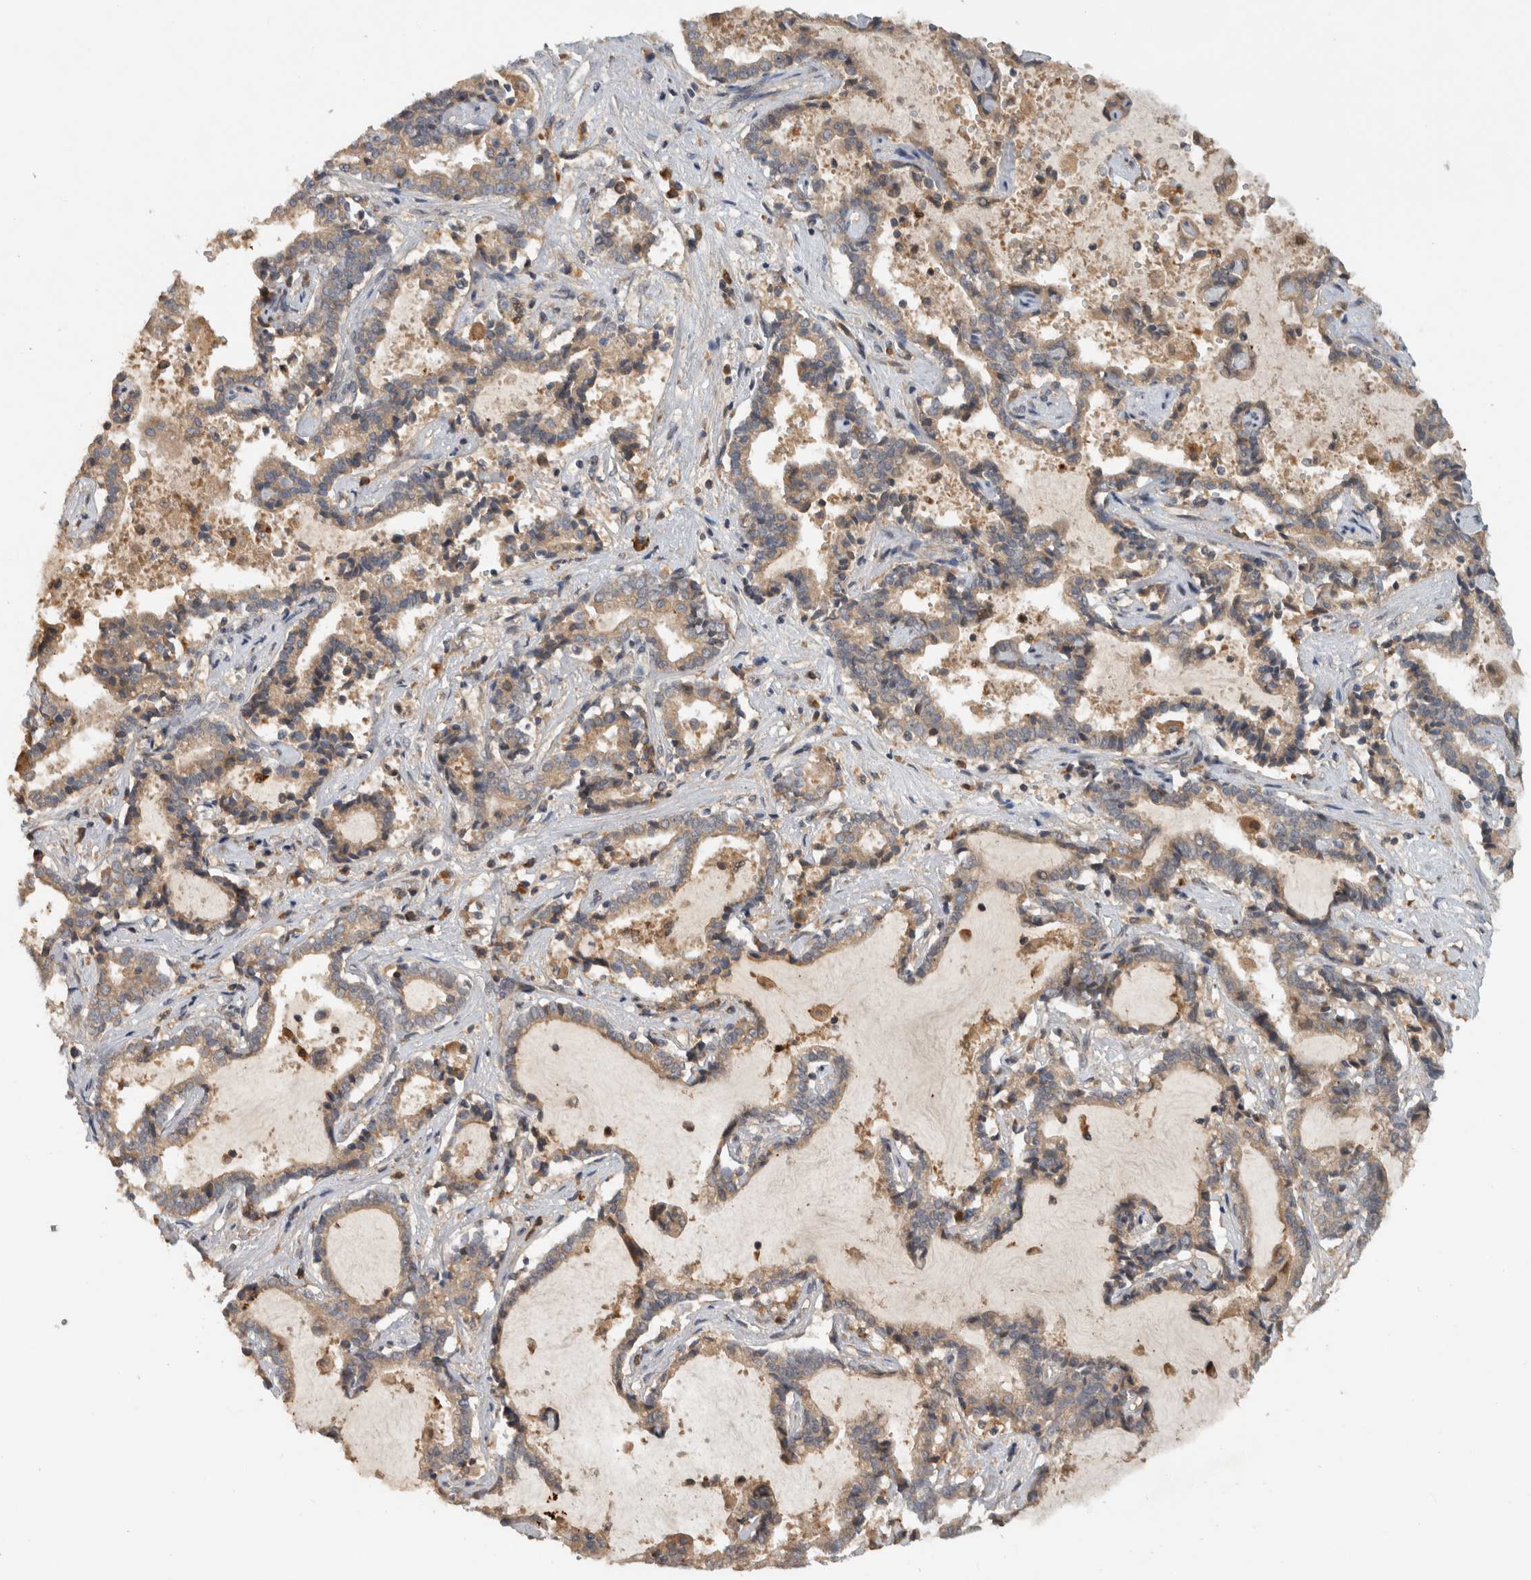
{"staining": {"intensity": "weak", "quantity": ">75%", "location": "cytoplasmic/membranous"}, "tissue": "liver cancer", "cell_type": "Tumor cells", "image_type": "cancer", "snomed": [{"axis": "morphology", "description": "Cholangiocarcinoma"}, {"axis": "topography", "description": "Liver"}], "caption": "Tumor cells show low levels of weak cytoplasmic/membranous positivity in approximately >75% of cells in cholangiocarcinoma (liver).", "gene": "VEPH1", "patient": {"sex": "male", "age": 57}}